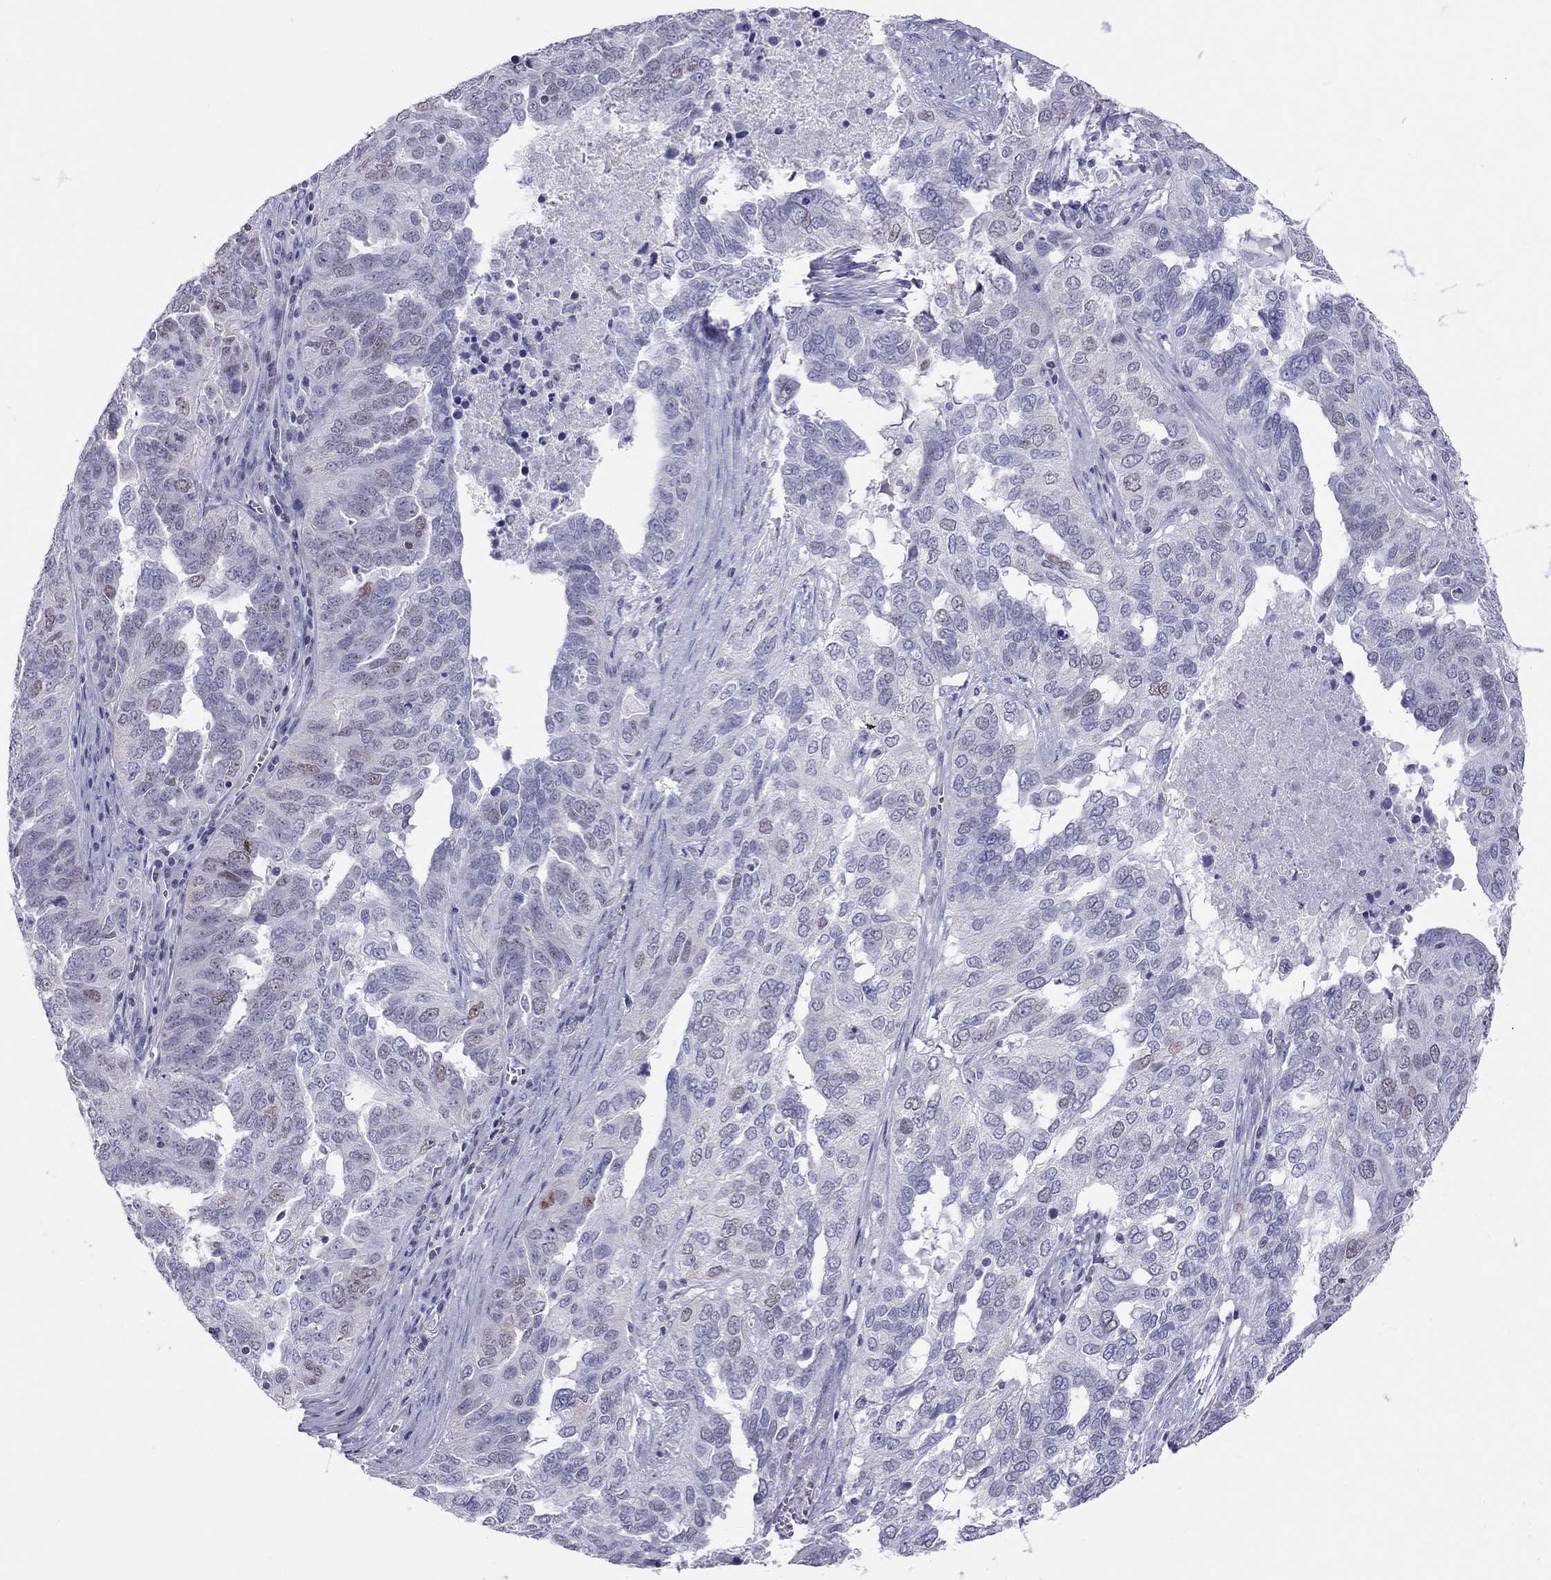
{"staining": {"intensity": "negative", "quantity": "none", "location": "none"}, "tissue": "ovarian cancer", "cell_type": "Tumor cells", "image_type": "cancer", "snomed": [{"axis": "morphology", "description": "Carcinoma, endometroid"}, {"axis": "topography", "description": "Soft tissue"}, {"axis": "topography", "description": "Ovary"}], "caption": "Immunohistochemistry of ovarian cancer (endometroid carcinoma) reveals no staining in tumor cells. (DAB immunohistochemistry (IHC) with hematoxylin counter stain).", "gene": "STAG3", "patient": {"sex": "female", "age": 52}}